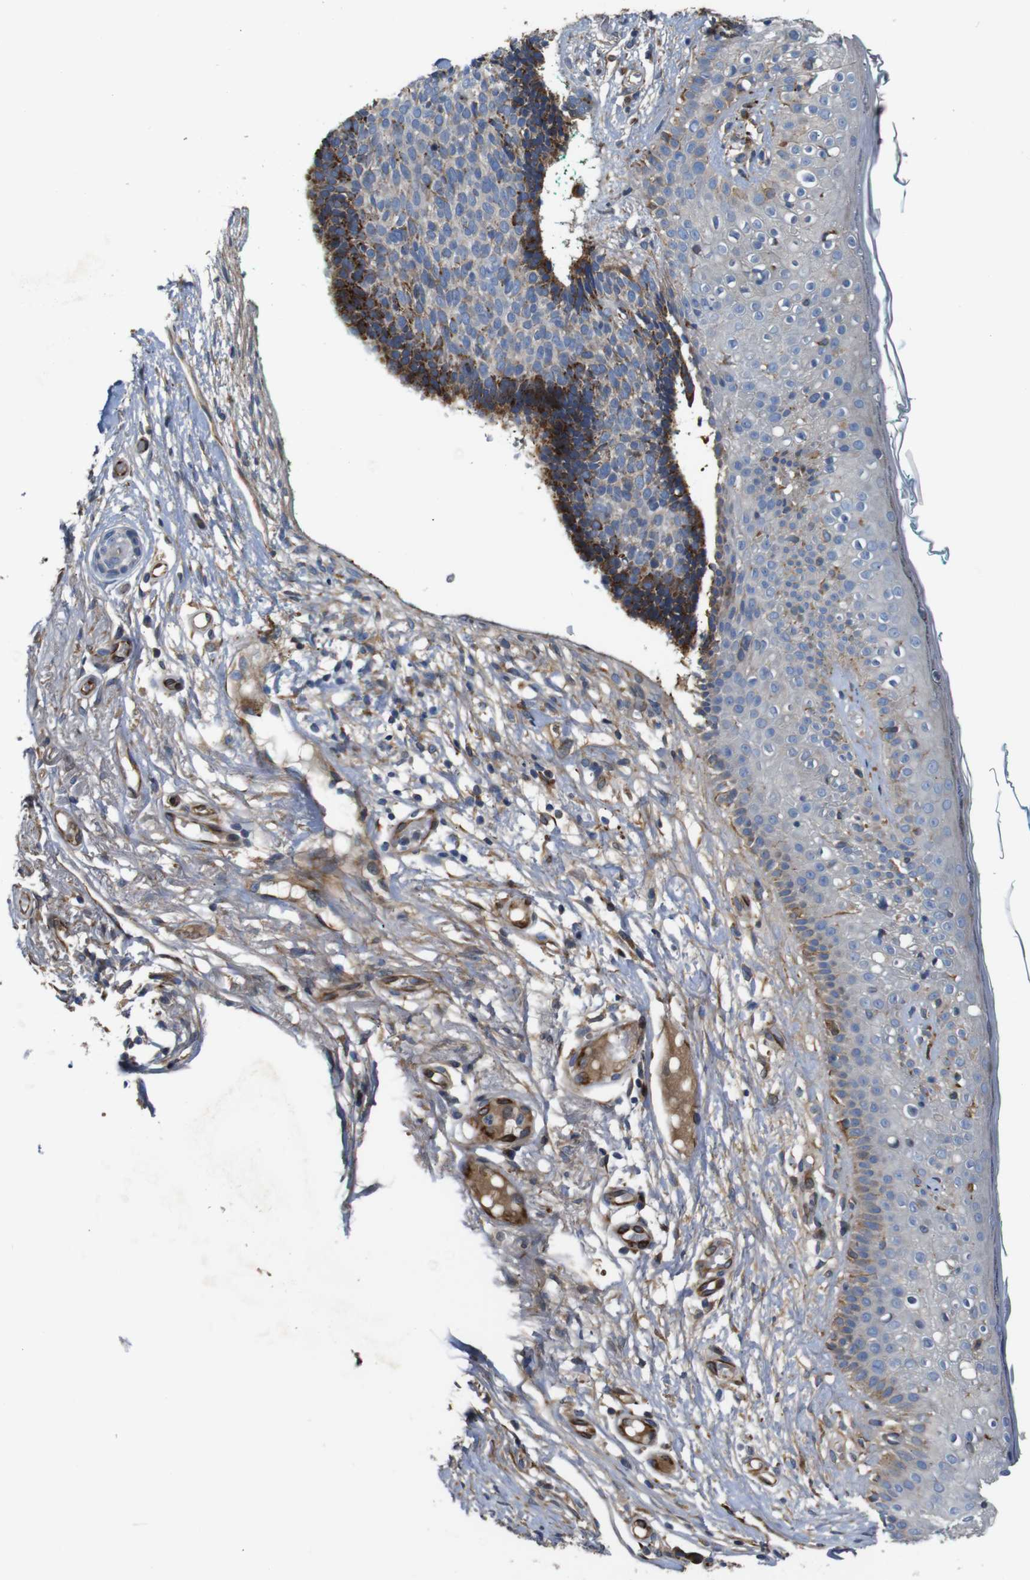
{"staining": {"intensity": "moderate", "quantity": "25%-75%", "location": "cytoplasmic/membranous"}, "tissue": "skin cancer", "cell_type": "Tumor cells", "image_type": "cancer", "snomed": [{"axis": "morphology", "description": "Basal cell carcinoma"}, {"axis": "topography", "description": "Skin"}], "caption": "Tumor cells display medium levels of moderate cytoplasmic/membranous staining in approximately 25%-75% of cells in skin cancer (basal cell carcinoma).", "gene": "UBE2G2", "patient": {"sex": "female", "age": 84}}